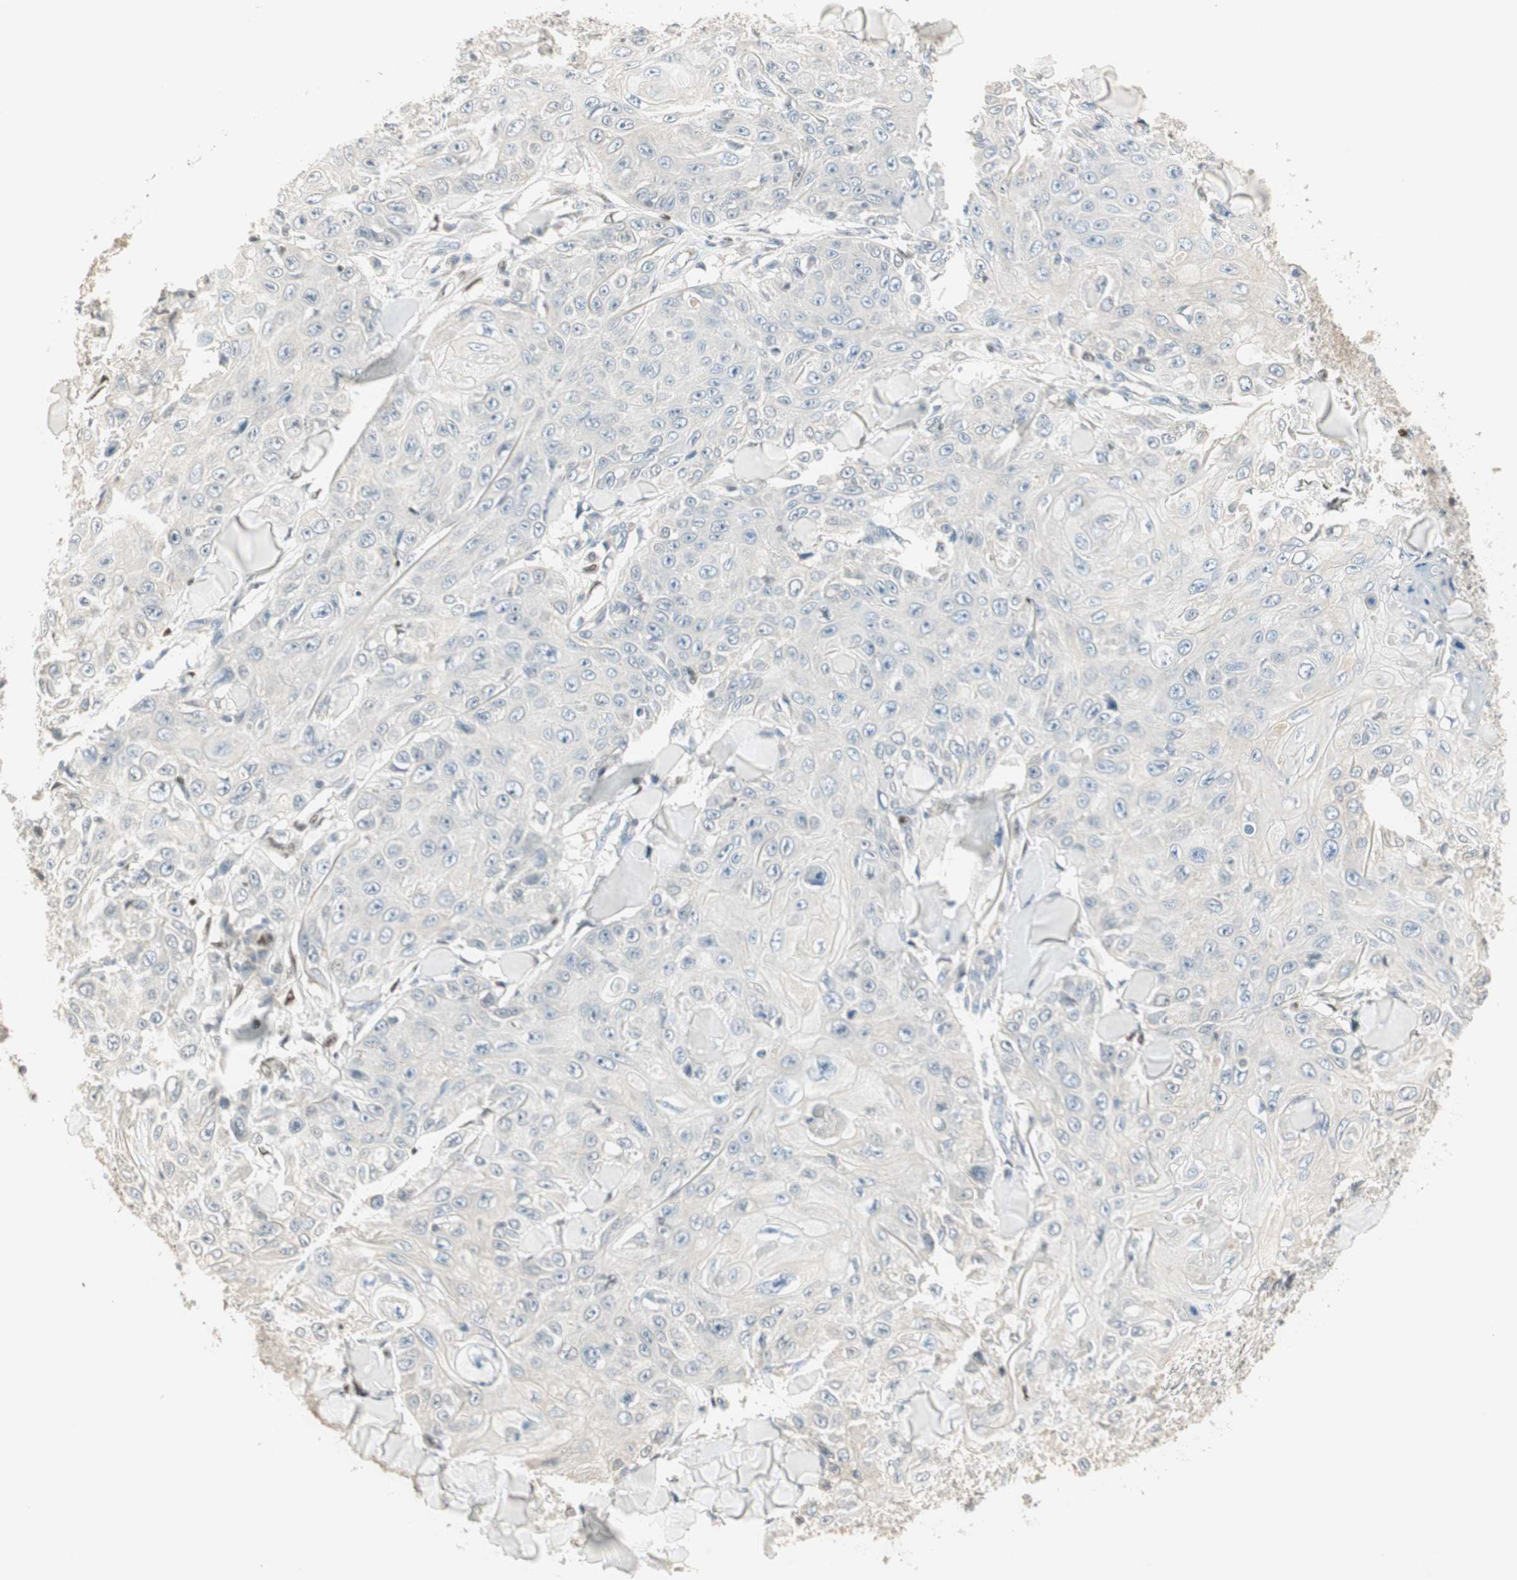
{"staining": {"intensity": "negative", "quantity": "none", "location": "none"}, "tissue": "skin cancer", "cell_type": "Tumor cells", "image_type": "cancer", "snomed": [{"axis": "morphology", "description": "Squamous cell carcinoma, NOS"}, {"axis": "topography", "description": "Skin"}], "caption": "An image of skin squamous cell carcinoma stained for a protein shows no brown staining in tumor cells.", "gene": "RUNX2", "patient": {"sex": "male", "age": 86}}